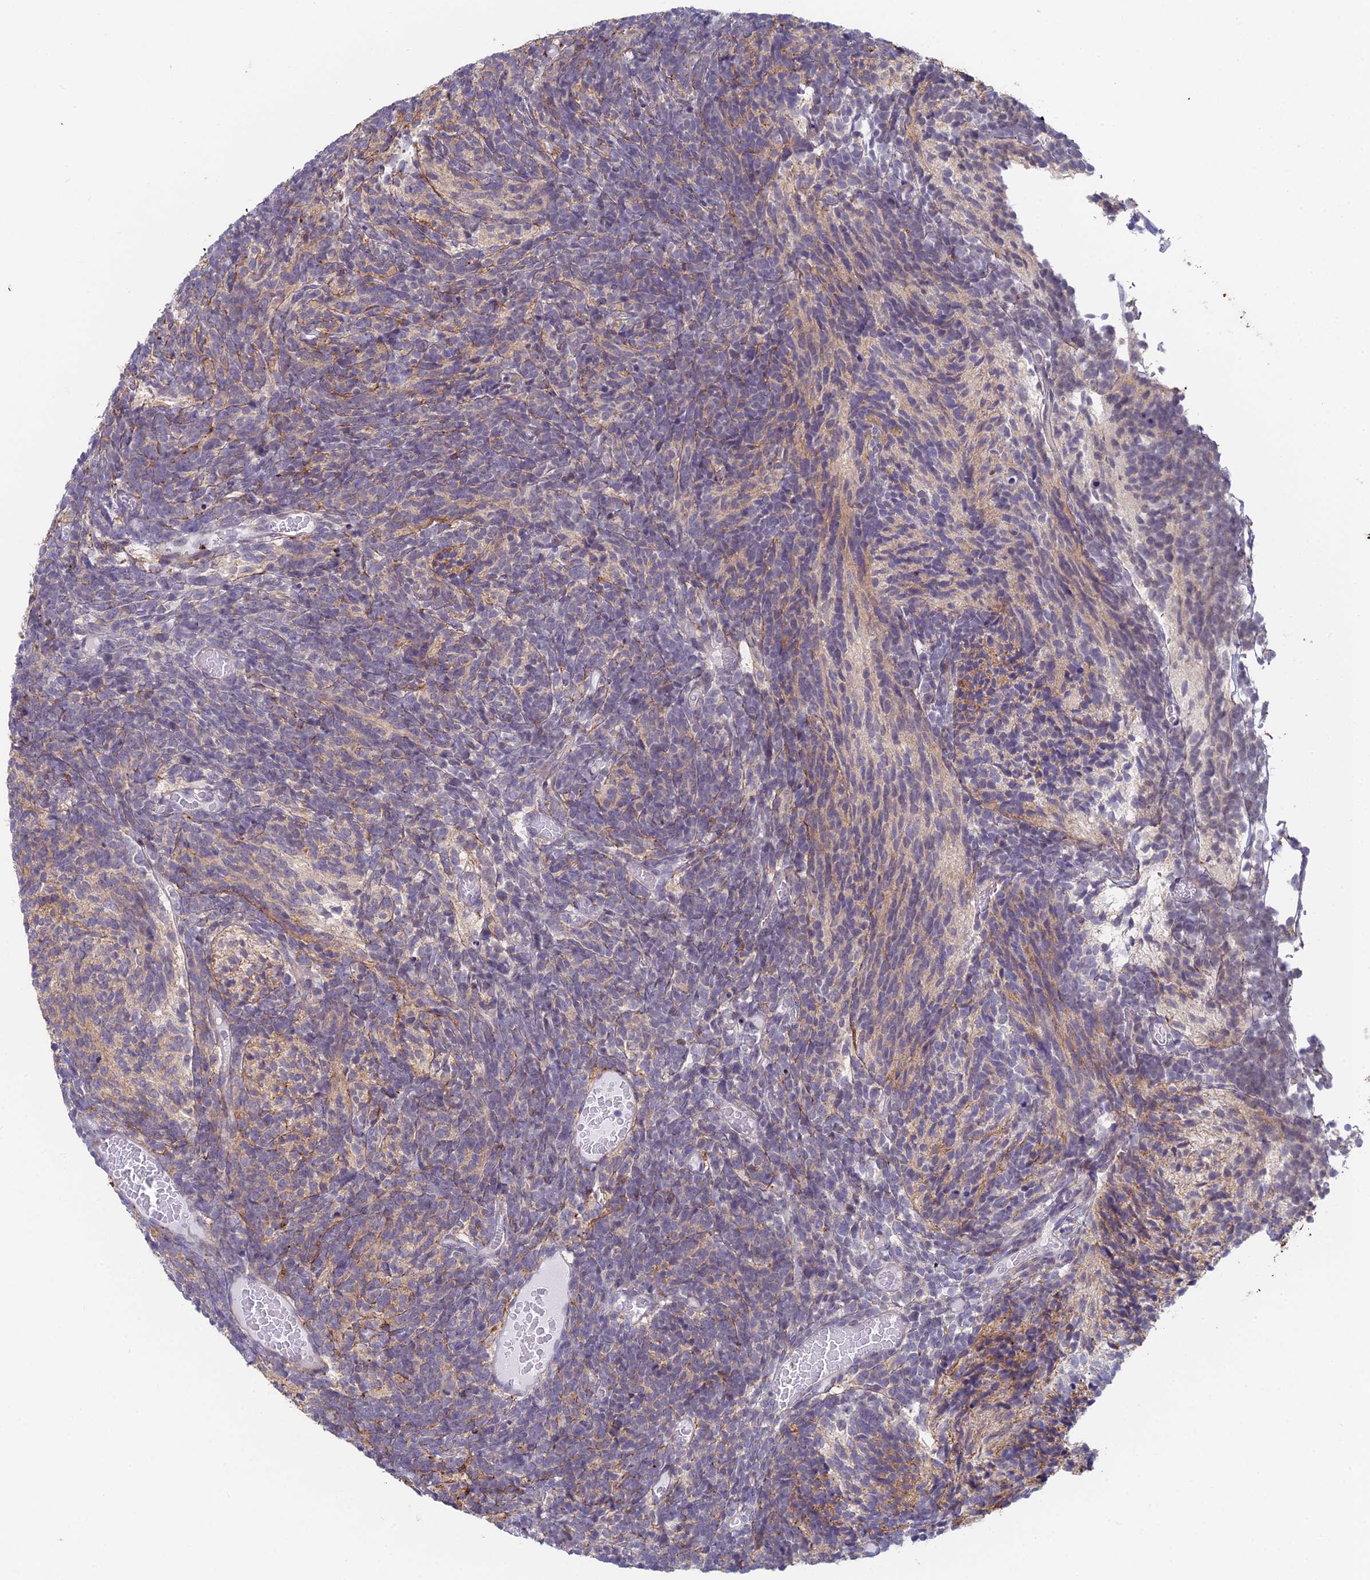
{"staining": {"intensity": "weak", "quantity": "<25%", "location": "cytoplasmic/membranous"}, "tissue": "glioma", "cell_type": "Tumor cells", "image_type": "cancer", "snomed": [{"axis": "morphology", "description": "Glioma, malignant, Low grade"}, {"axis": "topography", "description": "Brain"}], "caption": "Tumor cells show no significant expression in glioma.", "gene": "PPP1R26", "patient": {"sex": "female", "age": 1}}